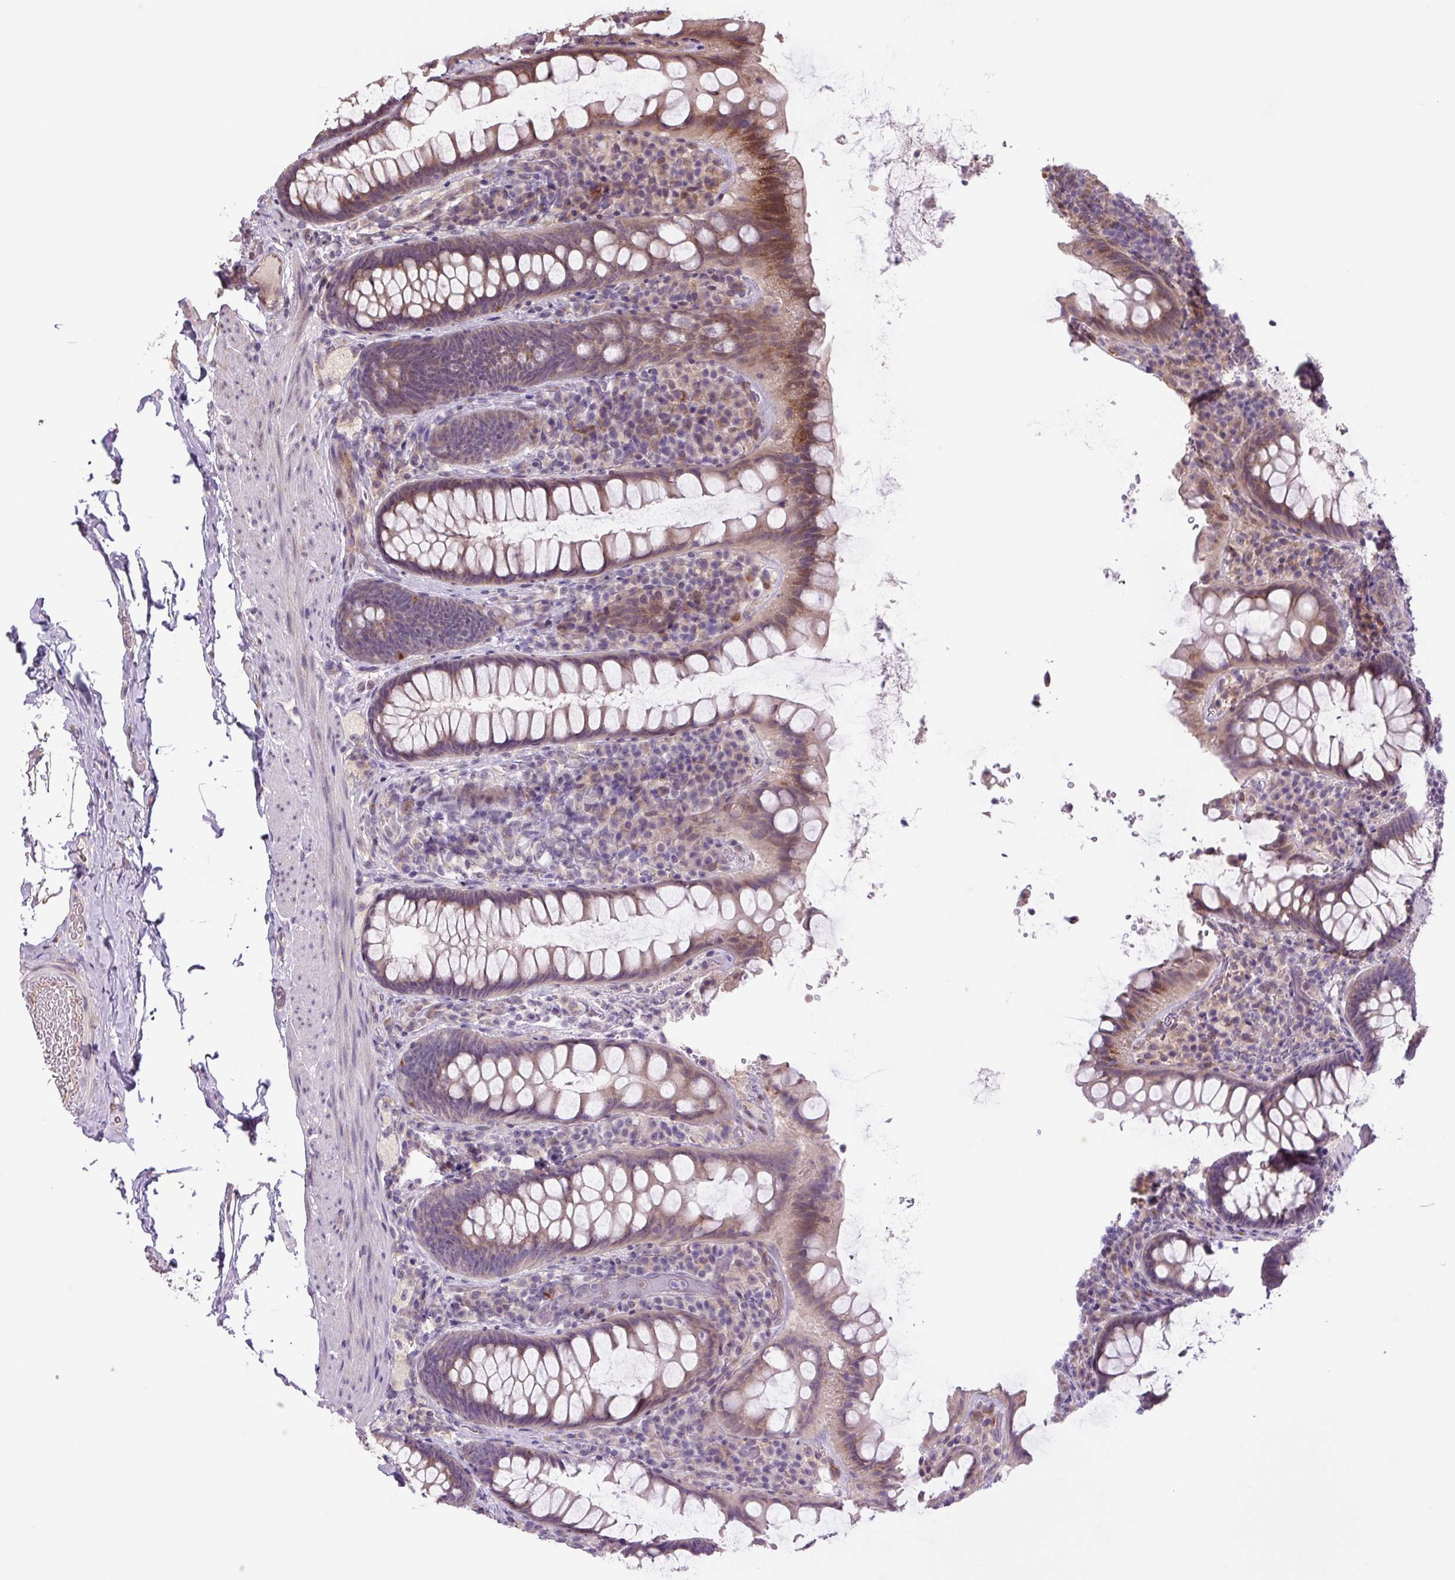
{"staining": {"intensity": "moderate", "quantity": "25%-75%", "location": "cytoplasmic/membranous"}, "tissue": "rectum", "cell_type": "Glandular cells", "image_type": "normal", "snomed": [{"axis": "morphology", "description": "Normal tissue, NOS"}, {"axis": "topography", "description": "Rectum"}], "caption": "Immunohistochemical staining of unremarkable rectum shows 25%-75% levels of moderate cytoplasmic/membranous protein positivity in approximately 25%-75% of glandular cells.", "gene": "PLA2G4A", "patient": {"sex": "female", "age": 69}}